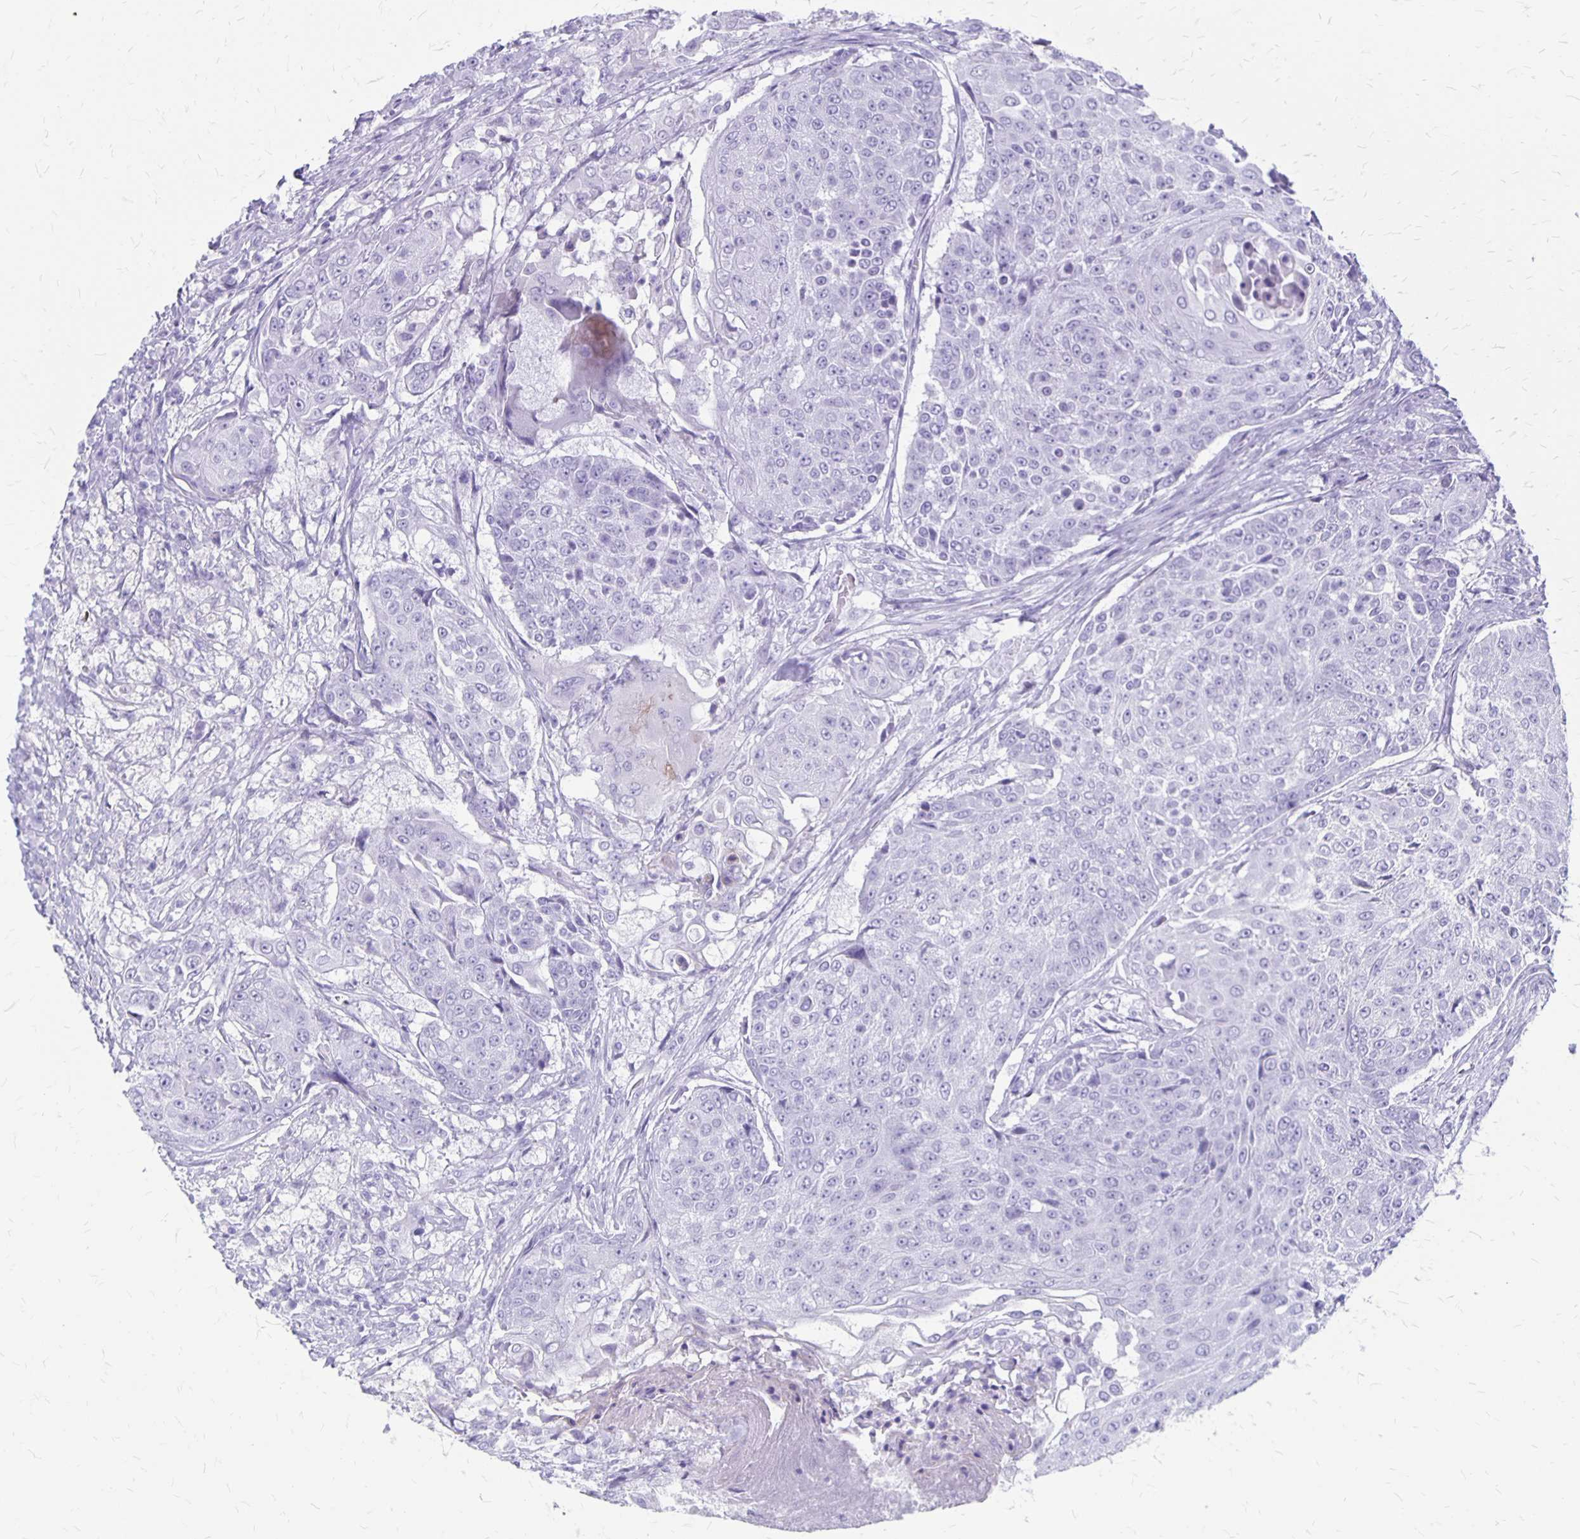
{"staining": {"intensity": "negative", "quantity": "none", "location": "none"}, "tissue": "urothelial cancer", "cell_type": "Tumor cells", "image_type": "cancer", "snomed": [{"axis": "morphology", "description": "Urothelial carcinoma, High grade"}, {"axis": "topography", "description": "Urinary bladder"}], "caption": "High magnification brightfield microscopy of urothelial cancer stained with DAB (3,3'-diaminobenzidine) (brown) and counterstained with hematoxylin (blue): tumor cells show no significant staining.", "gene": "MAGEC2", "patient": {"sex": "female", "age": 63}}